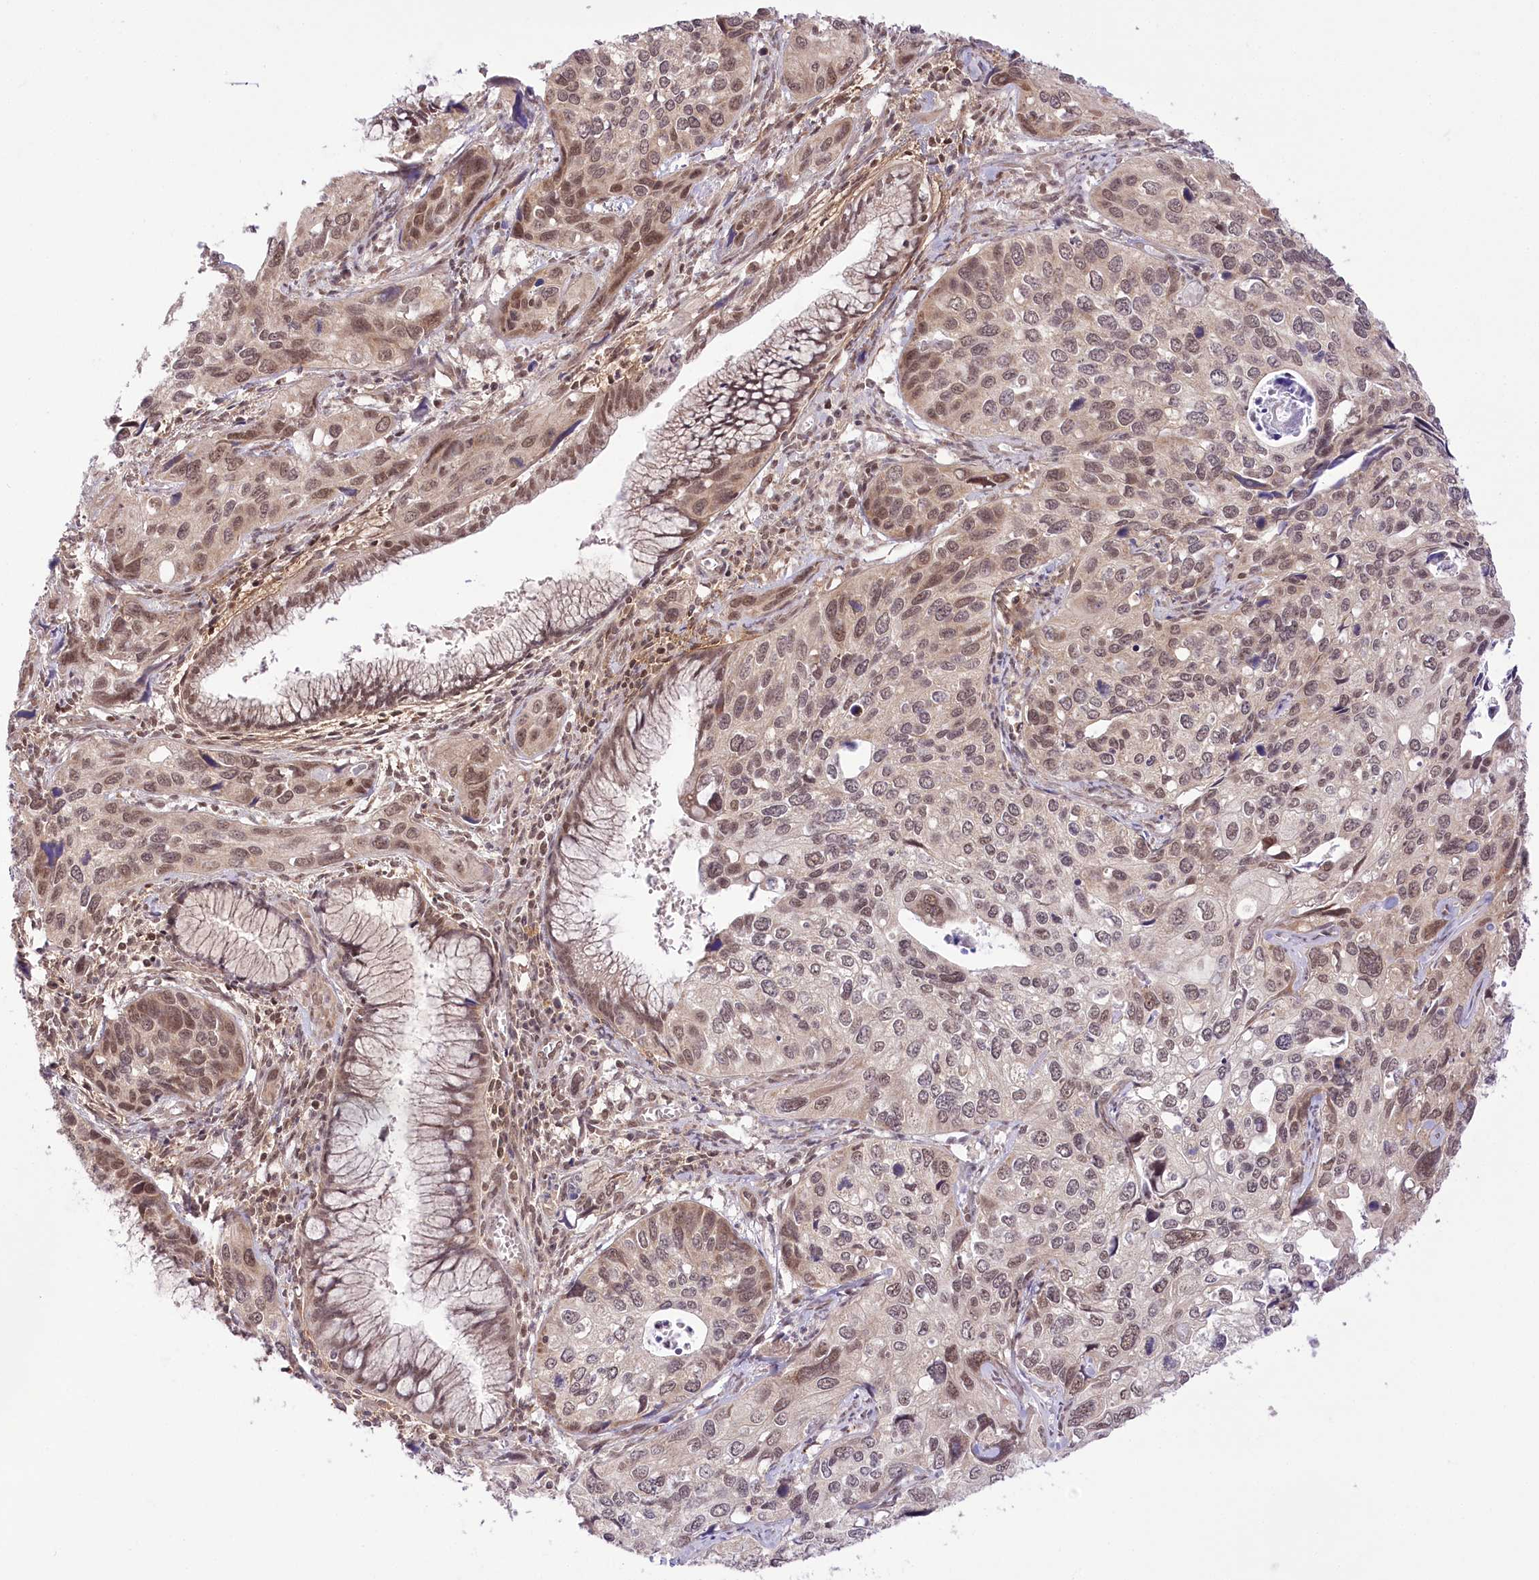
{"staining": {"intensity": "moderate", "quantity": ">75%", "location": "nuclear"}, "tissue": "cervical cancer", "cell_type": "Tumor cells", "image_type": "cancer", "snomed": [{"axis": "morphology", "description": "Squamous cell carcinoma, NOS"}, {"axis": "topography", "description": "Cervix"}], "caption": "Protein expression analysis of human cervical cancer (squamous cell carcinoma) reveals moderate nuclear positivity in approximately >75% of tumor cells. (brown staining indicates protein expression, while blue staining denotes nuclei).", "gene": "ZMAT2", "patient": {"sex": "female", "age": 55}}